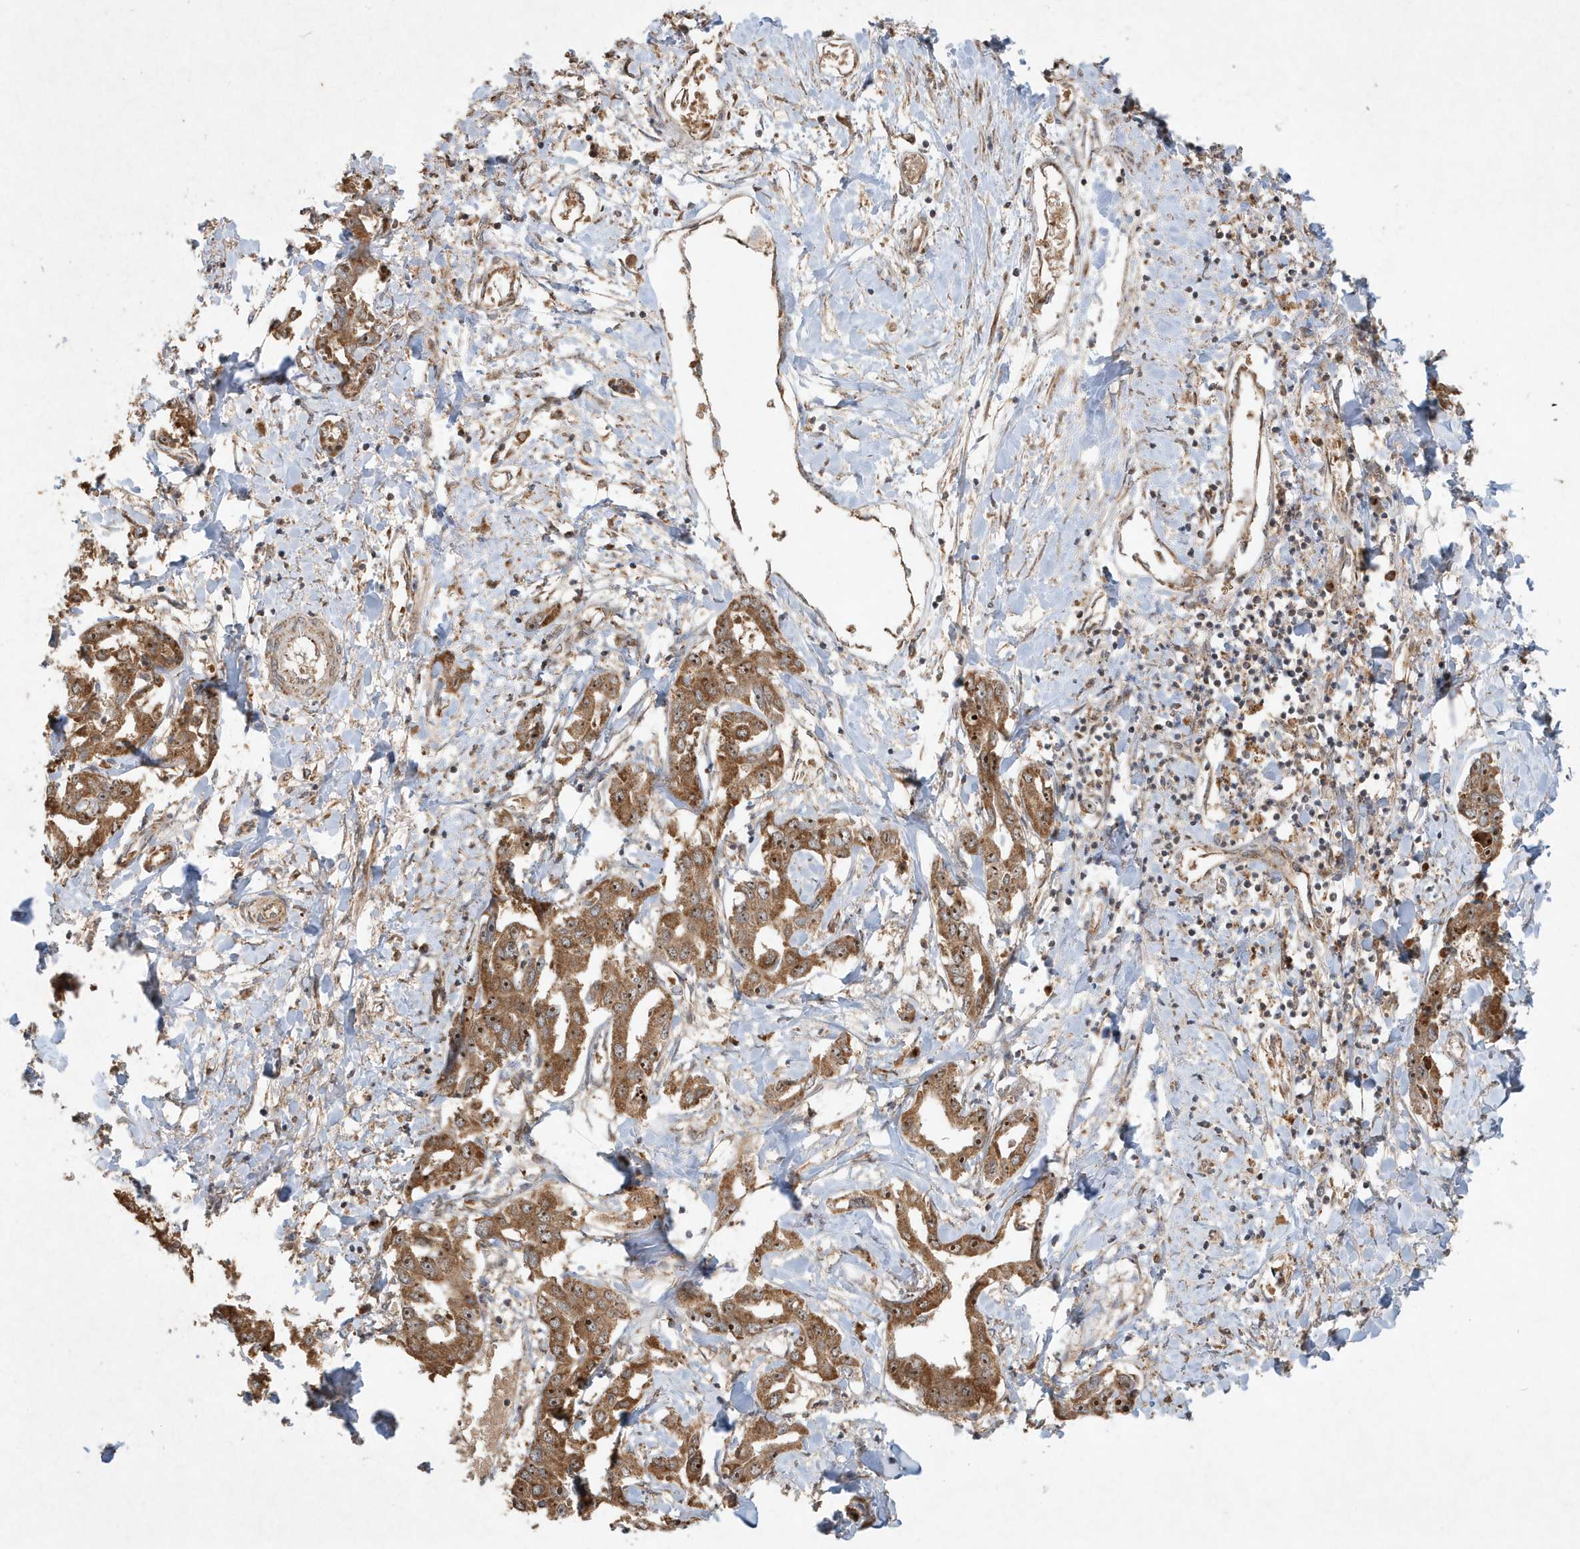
{"staining": {"intensity": "strong", "quantity": ">75%", "location": "cytoplasmic/membranous,nuclear"}, "tissue": "liver cancer", "cell_type": "Tumor cells", "image_type": "cancer", "snomed": [{"axis": "morphology", "description": "Cholangiocarcinoma"}, {"axis": "topography", "description": "Liver"}], "caption": "DAB (3,3'-diaminobenzidine) immunohistochemical staining of liver cancer (cholangiocarcinoma) exhibits strong cytoplasmic/membranous and nuclear protein expression in approximately >75% of tumor cells.", "gene": "ABCB9", "patient": {"sex": "male", "age": 59}}